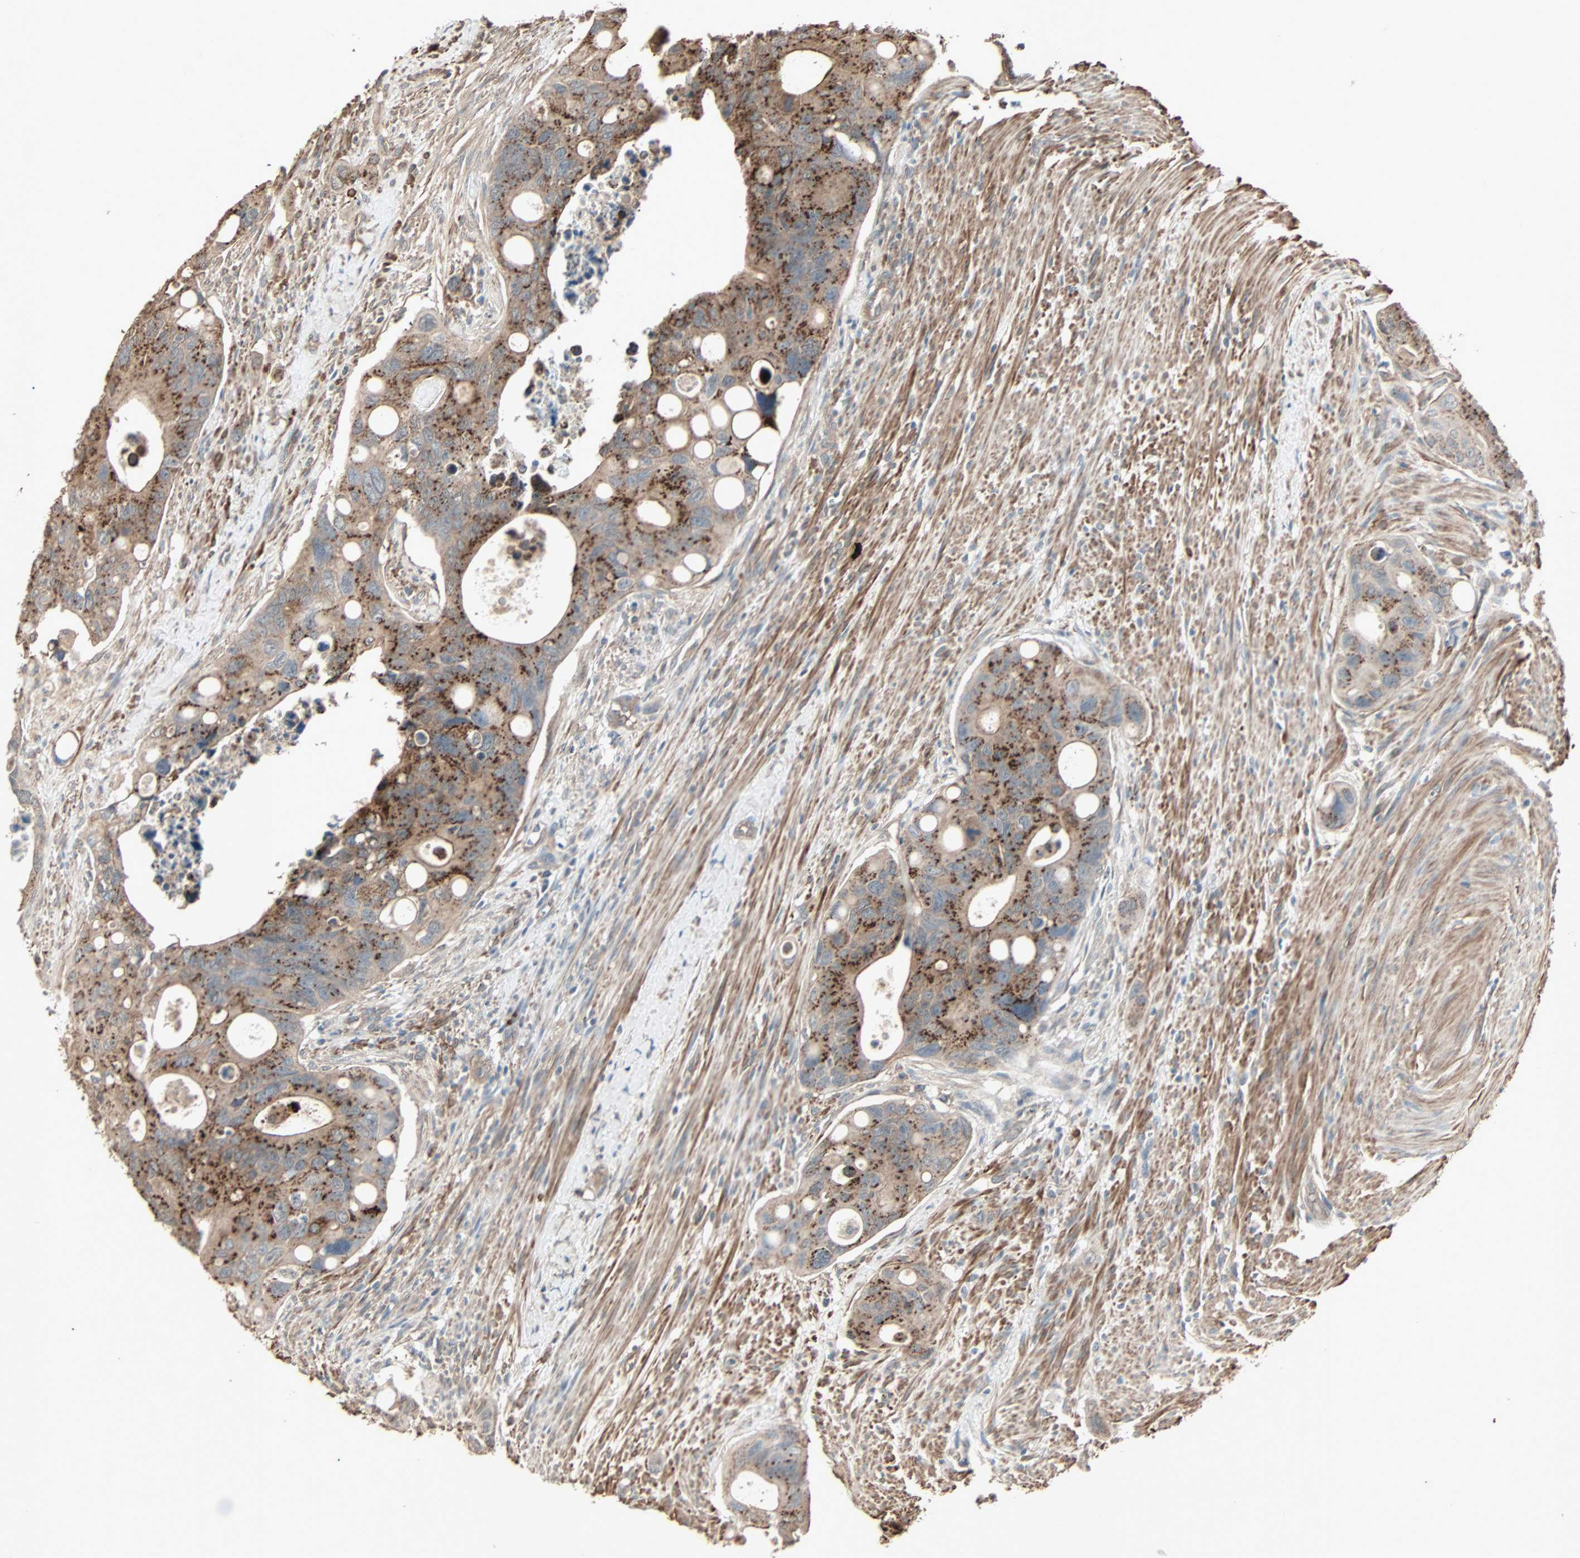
{"staining": {"intensity": "strong", "quantity": "25%-75%", "location": "cytoplasmic/membranous"}, "tissue": "colorectal cancer", "cell_type": "Tumor cells", "image_type": "cancer", "snomed": [{"axis": "morphology", "description": "Adenocarcinoma, NOS"}, {"axis": "topography", "description": "Colon"}], "caption": "Colorectal adenocarcinoma tissue shows strong cytoplasmic/membranous staining in approximately 25%-75% of tumor cells (Brightfield microscopy of DAB IHC at high magnification).", "gene": "GALNT3", "patient": {"sex": "female", "age": 57}}